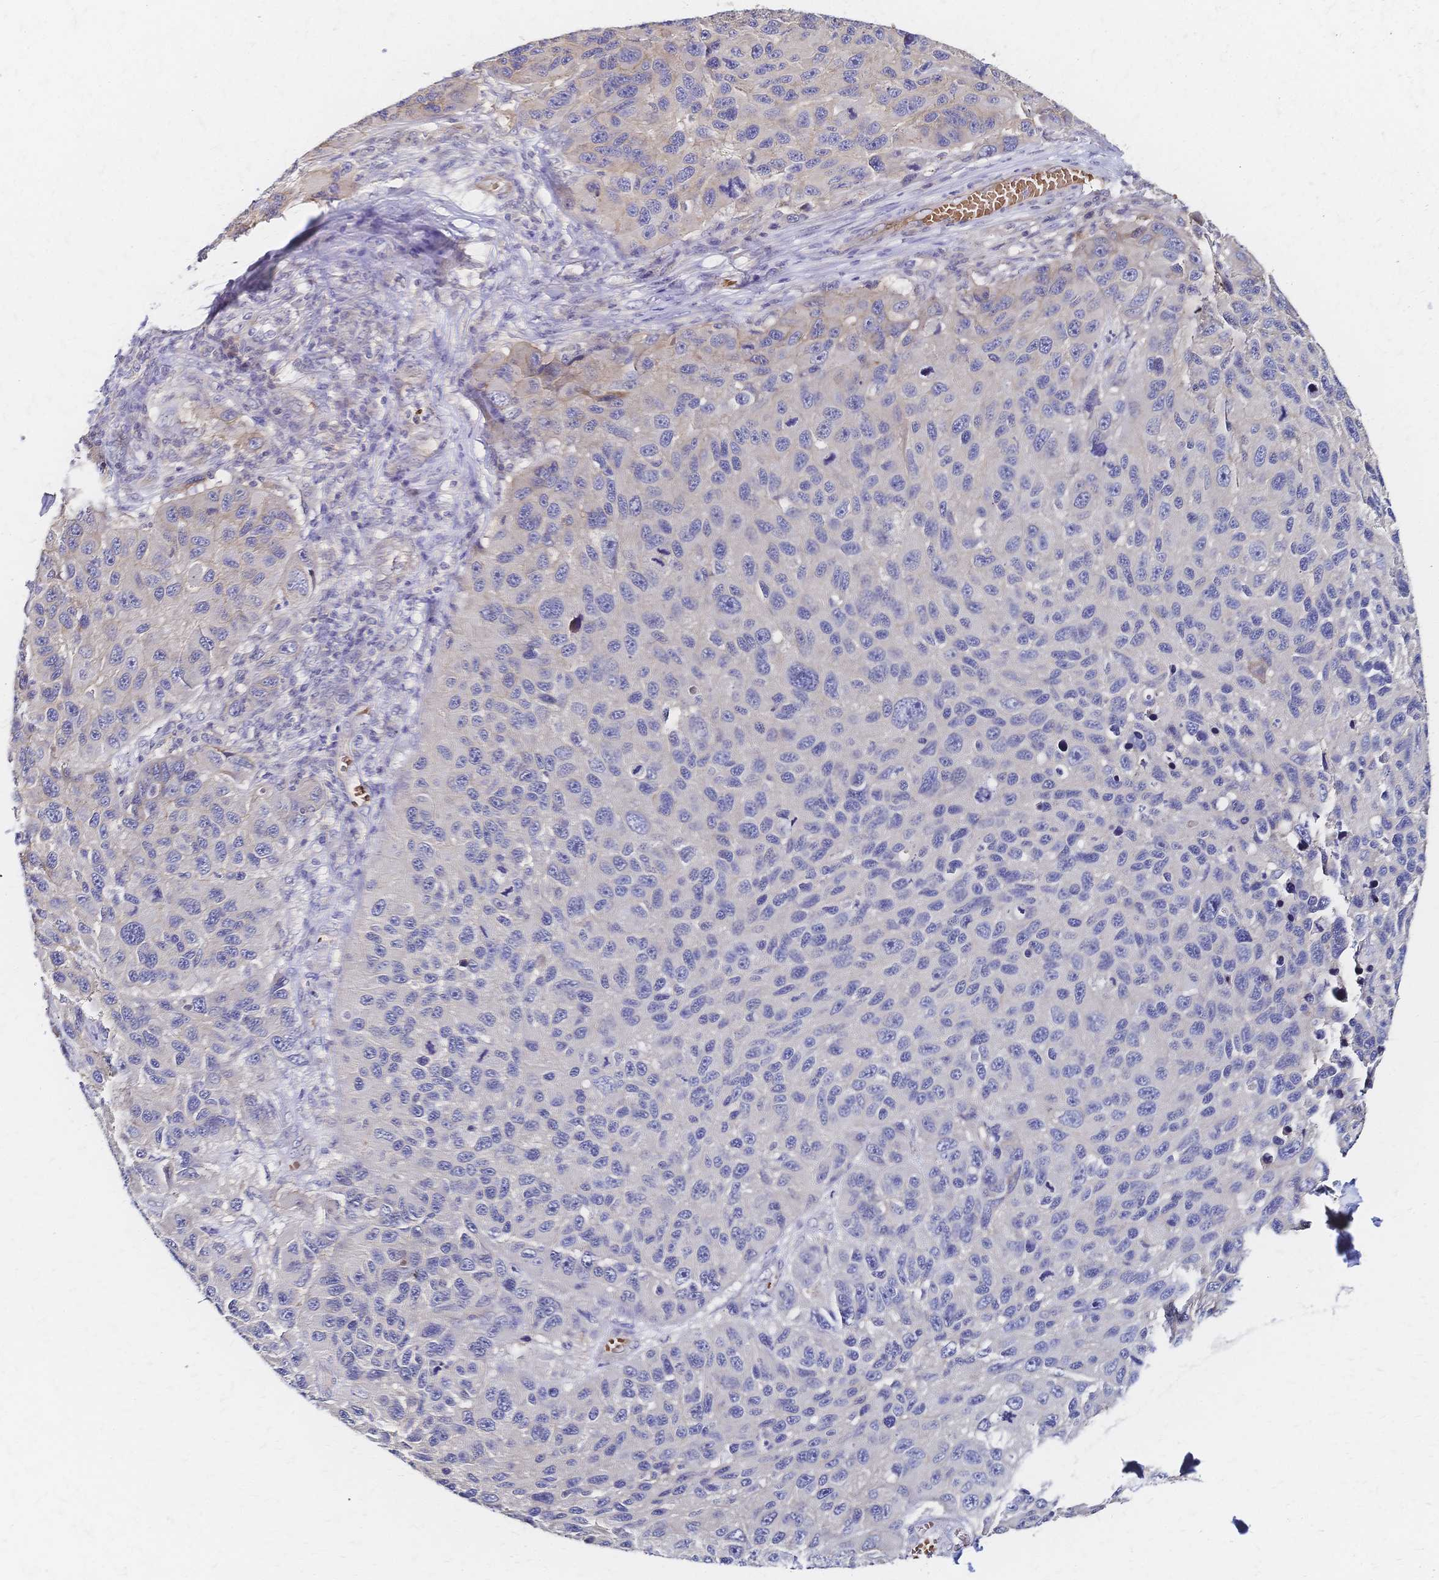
{"staining": {"intensity": "negative", "quantity": "none", "location": "none"}, "tissue": "melanoma", "cell_type": "Tumor cells", "image_type": "cancer", "snomed": [{"axis": "morphology", "description": "Malignant melanoma, NOS"}, {"axis": "topography", "description": "Skin"}], "caption": "This is a photomicrograph of immunohistochemistry staining of melanoma, which shows no positivity in tumor cells.", "gene": "SLC5A1", "patient": {"sex": "male", "age": 53}}